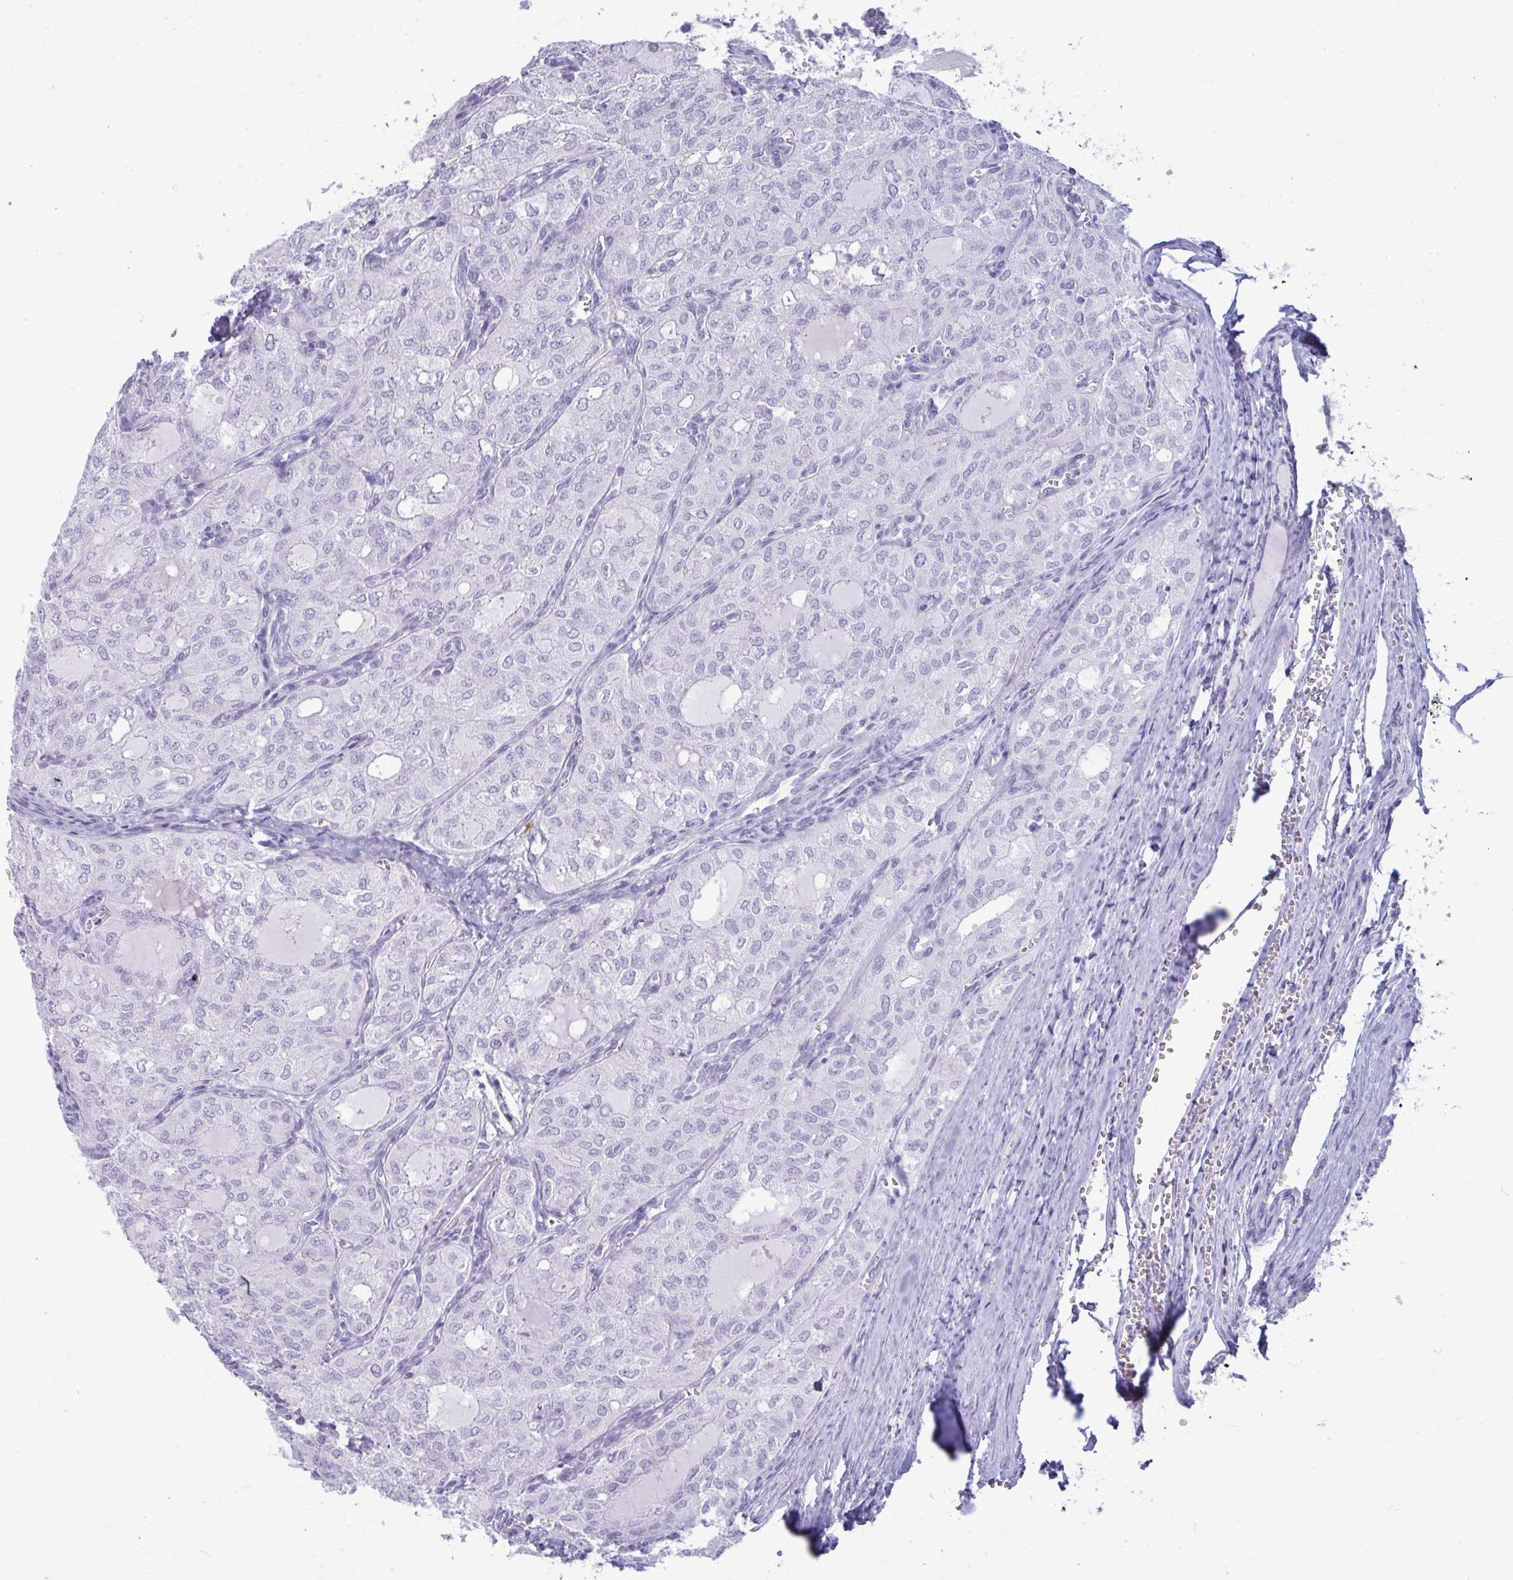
{"staining": {"intensity": "negative", "quantity": "none", "location": "none"}, "tissue": "thyroid cancer", "cell_type": "Tumor cells", "image_type": "cancer", "snomed": [{"axis": "morphology", "description": "Follicular adenoma carcinoma, NOS"}, {"axis": "topography", "description": "Thyroid gland"}], "caption": "Thyroid cancer (follicular adenoma carcinoma) was stained to show a protein in brown. There is no significant expression in tumor cells.", "gene": "ANKRD60", "patient": {"sex": "male", "age": 75}}